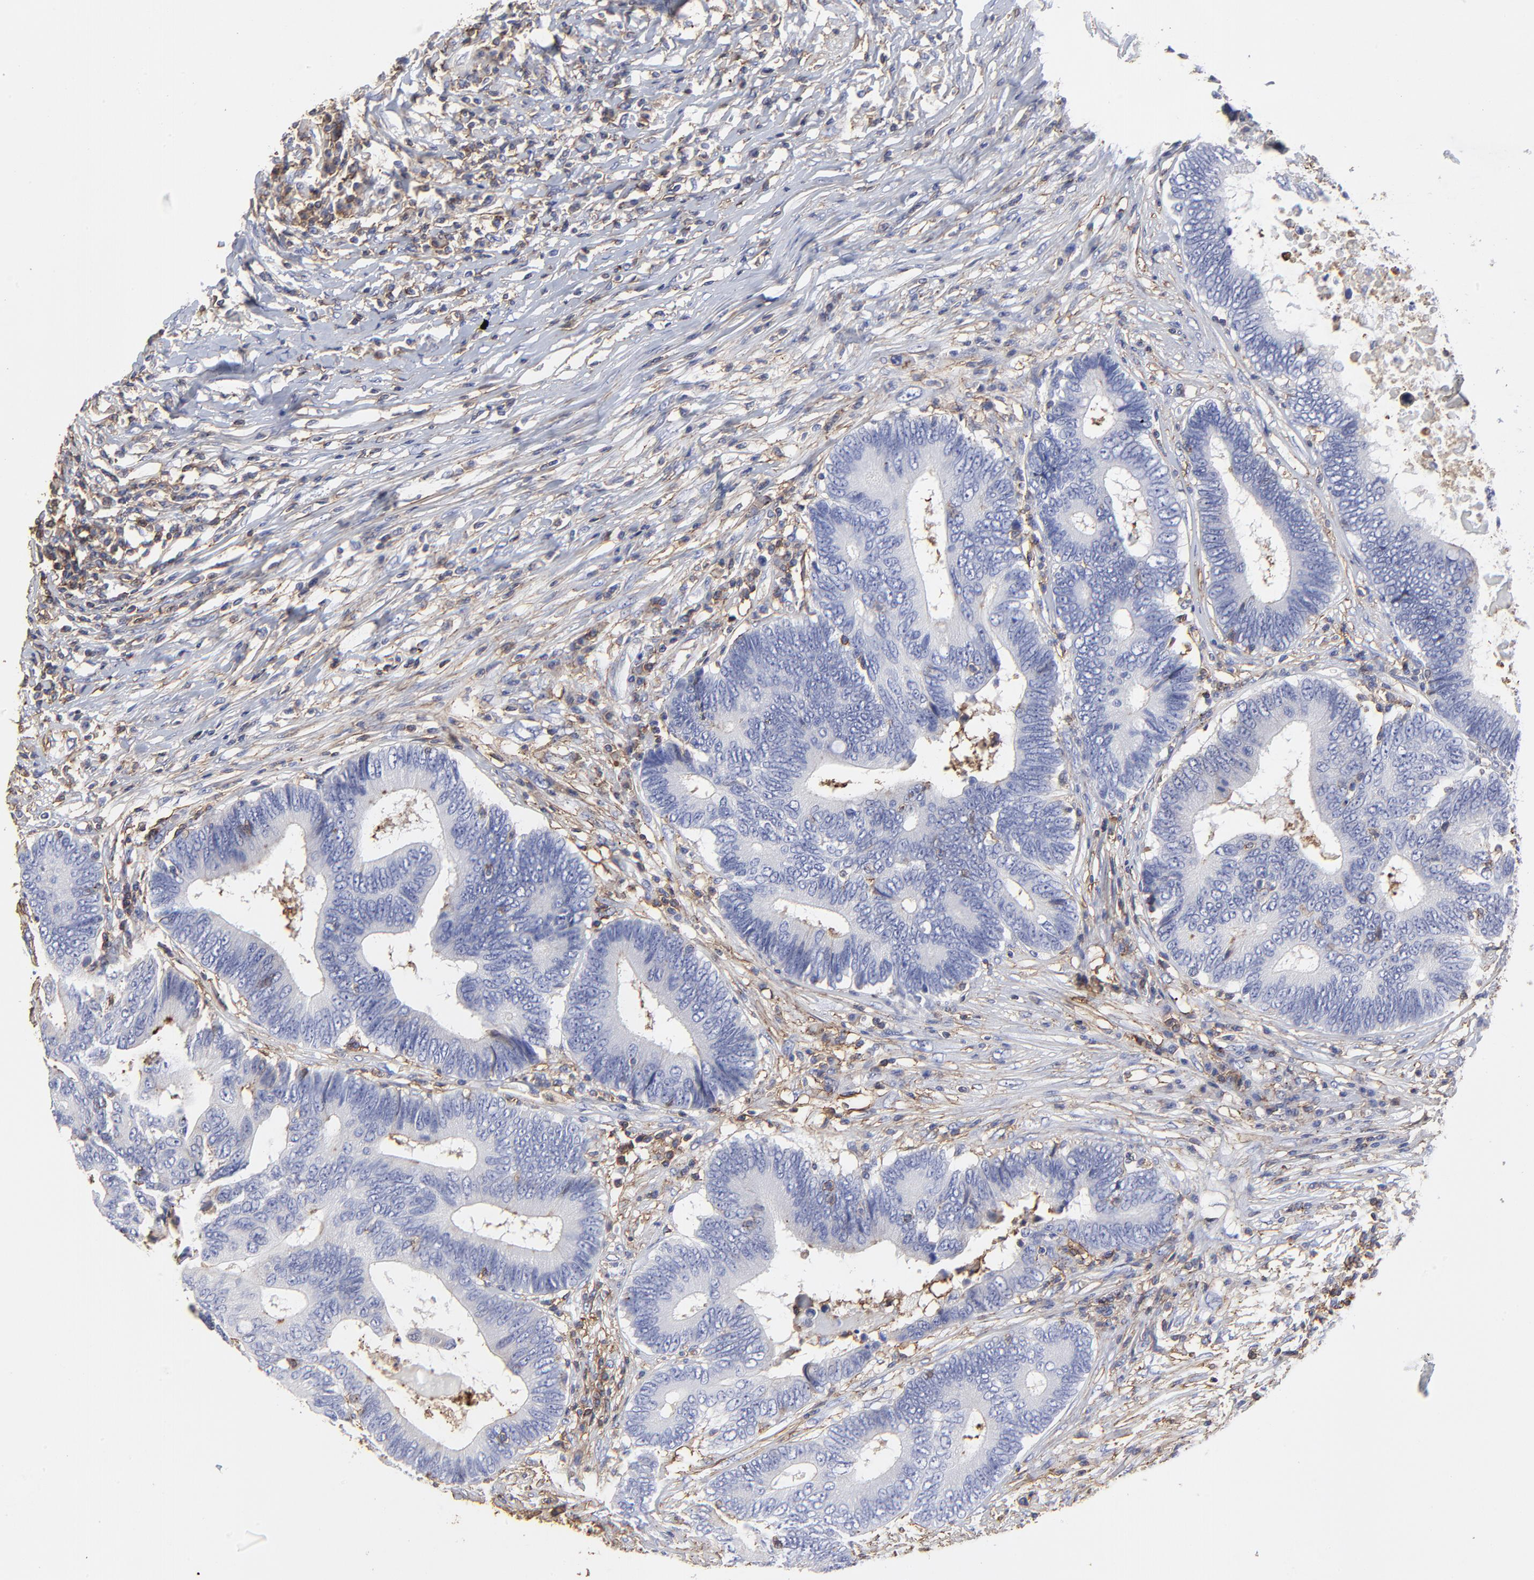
{"staining": {"intensity": "negative", "quantity": "none", "location": "none"}, "tissue": "colorectal cancer", "cell_type": "Tumor cells", "image_type": "cancer", "snomed": [{"axis": "morphology", "description": "Adenocarcinoma, NOS"}, {"axis": "topography", "description": "Colon"}], "caption": "There is no significant positivity in tumor cells of colorectal adenocarcinoma.", "gene": "ANXA6", "patient": {"sex": "female", "age": 78}}